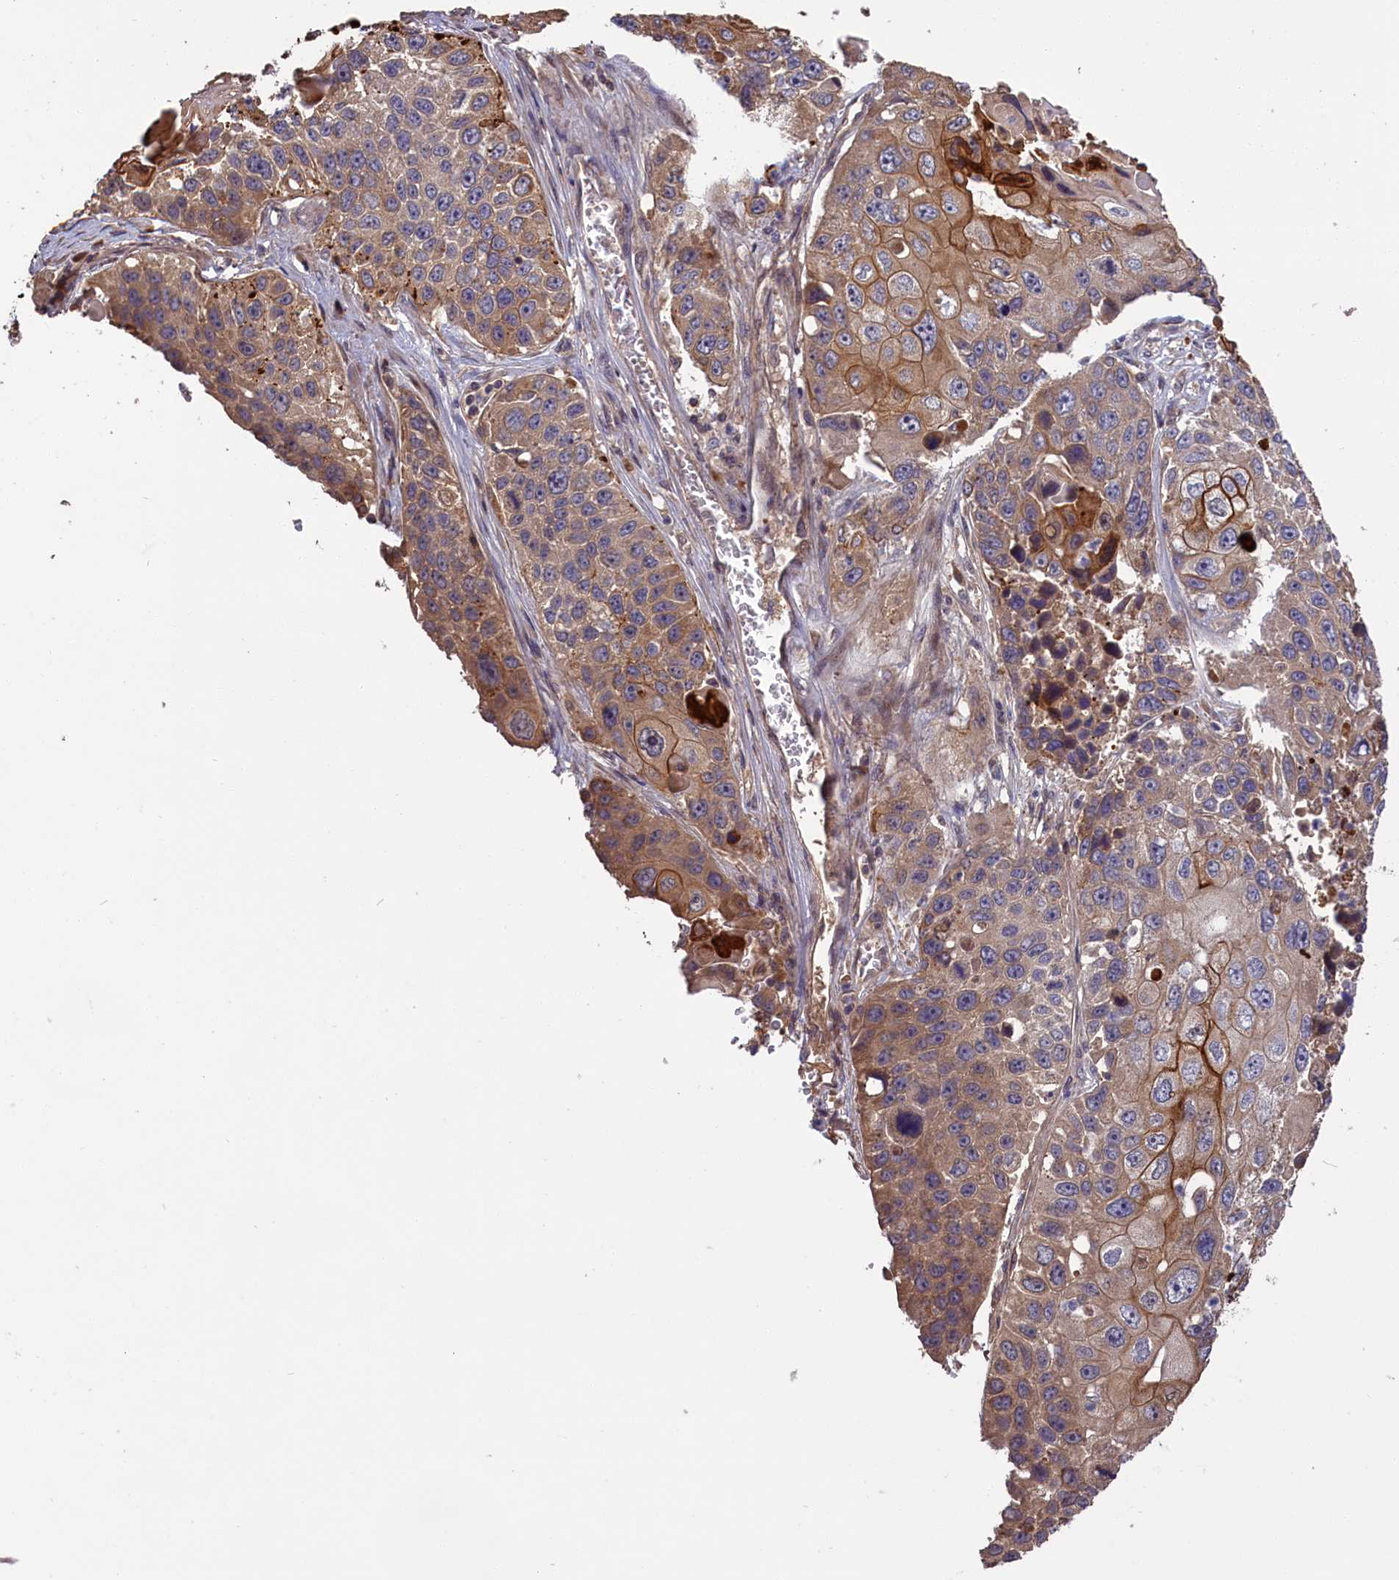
{"staining": {"intensity": "moderate", "quantity": ">75%", "location": "cytoplasmic/membranous"}, "tissue": "lung cancer", "cell_type": "Tumor cells", "image_type": "cancer", "snomed": [{"axis": "morphology", "description": "Squamous cell carcinoma, NOS"}, {"axis": "topography", "description": "Lung"}], "caption": "About >75% of tumor cells in lung cancer exhibit moderate cytoplasmic/membranous protein expression as visualized by brown immunohistochemical staining.", "gene": "DENND1B", "patient": {"sex": "male", "age": 61}}